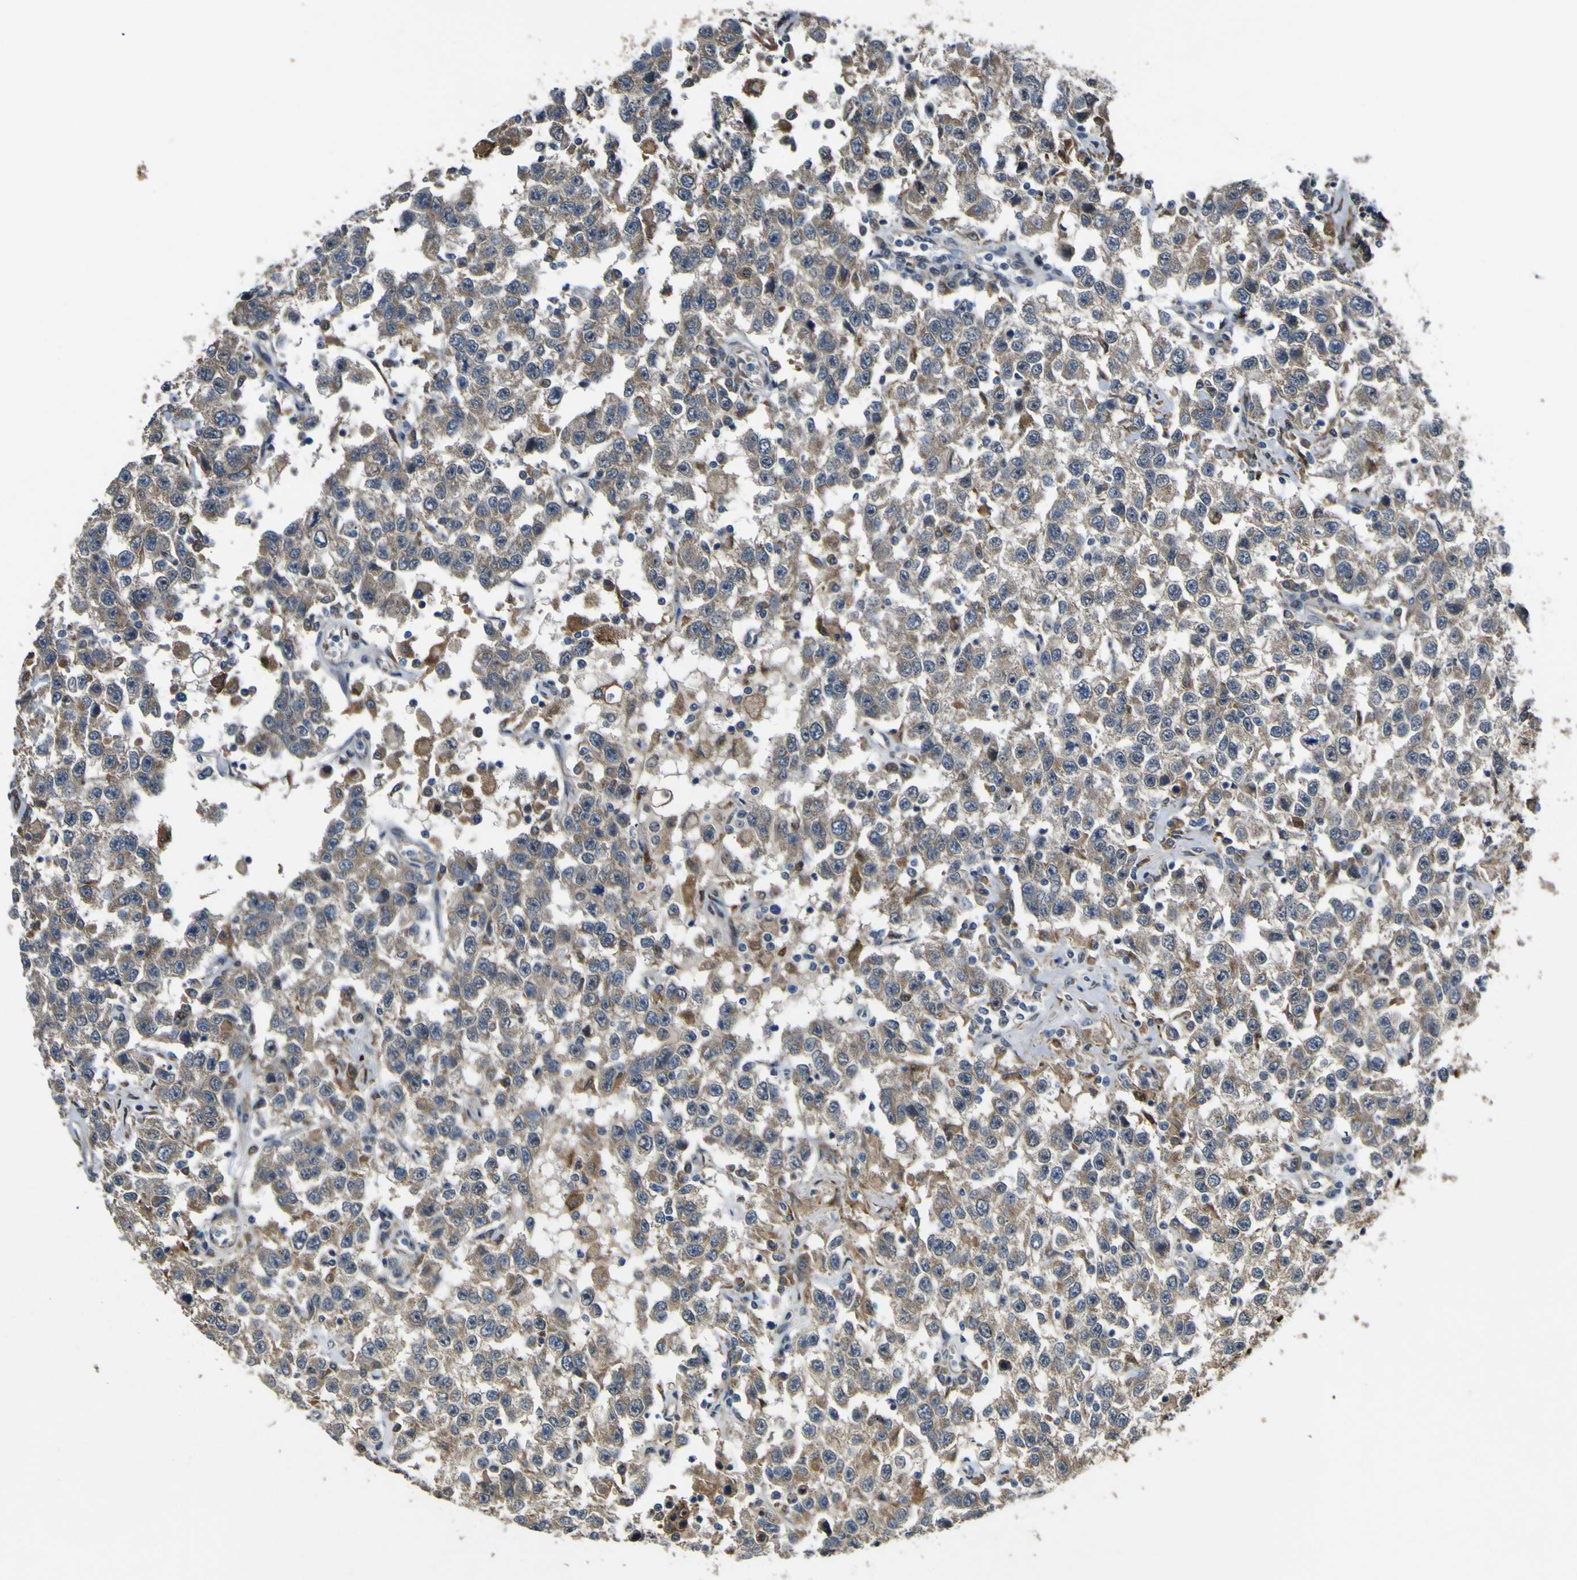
{"staining": {"intensity": "weak", "quantity": ">75%", "location": "cytoplasmic/membranous"}, "tissue": "testis cancer", "cell_type": "Tumor cells", "image_type": "cancer", "snomed": [{"axis": "morphology", "description": "Seminoma, NOS"}, {"axis": "topography", "description": "Testis"}], "caption": "Immunohistochemistry of human seminoma (testis) displays low levels of weak cytoplasmic/membranous positivity in about >75% of tumor cells.", "gene": "LBHD1", "patient": {"sex": "male", "age": 41}}